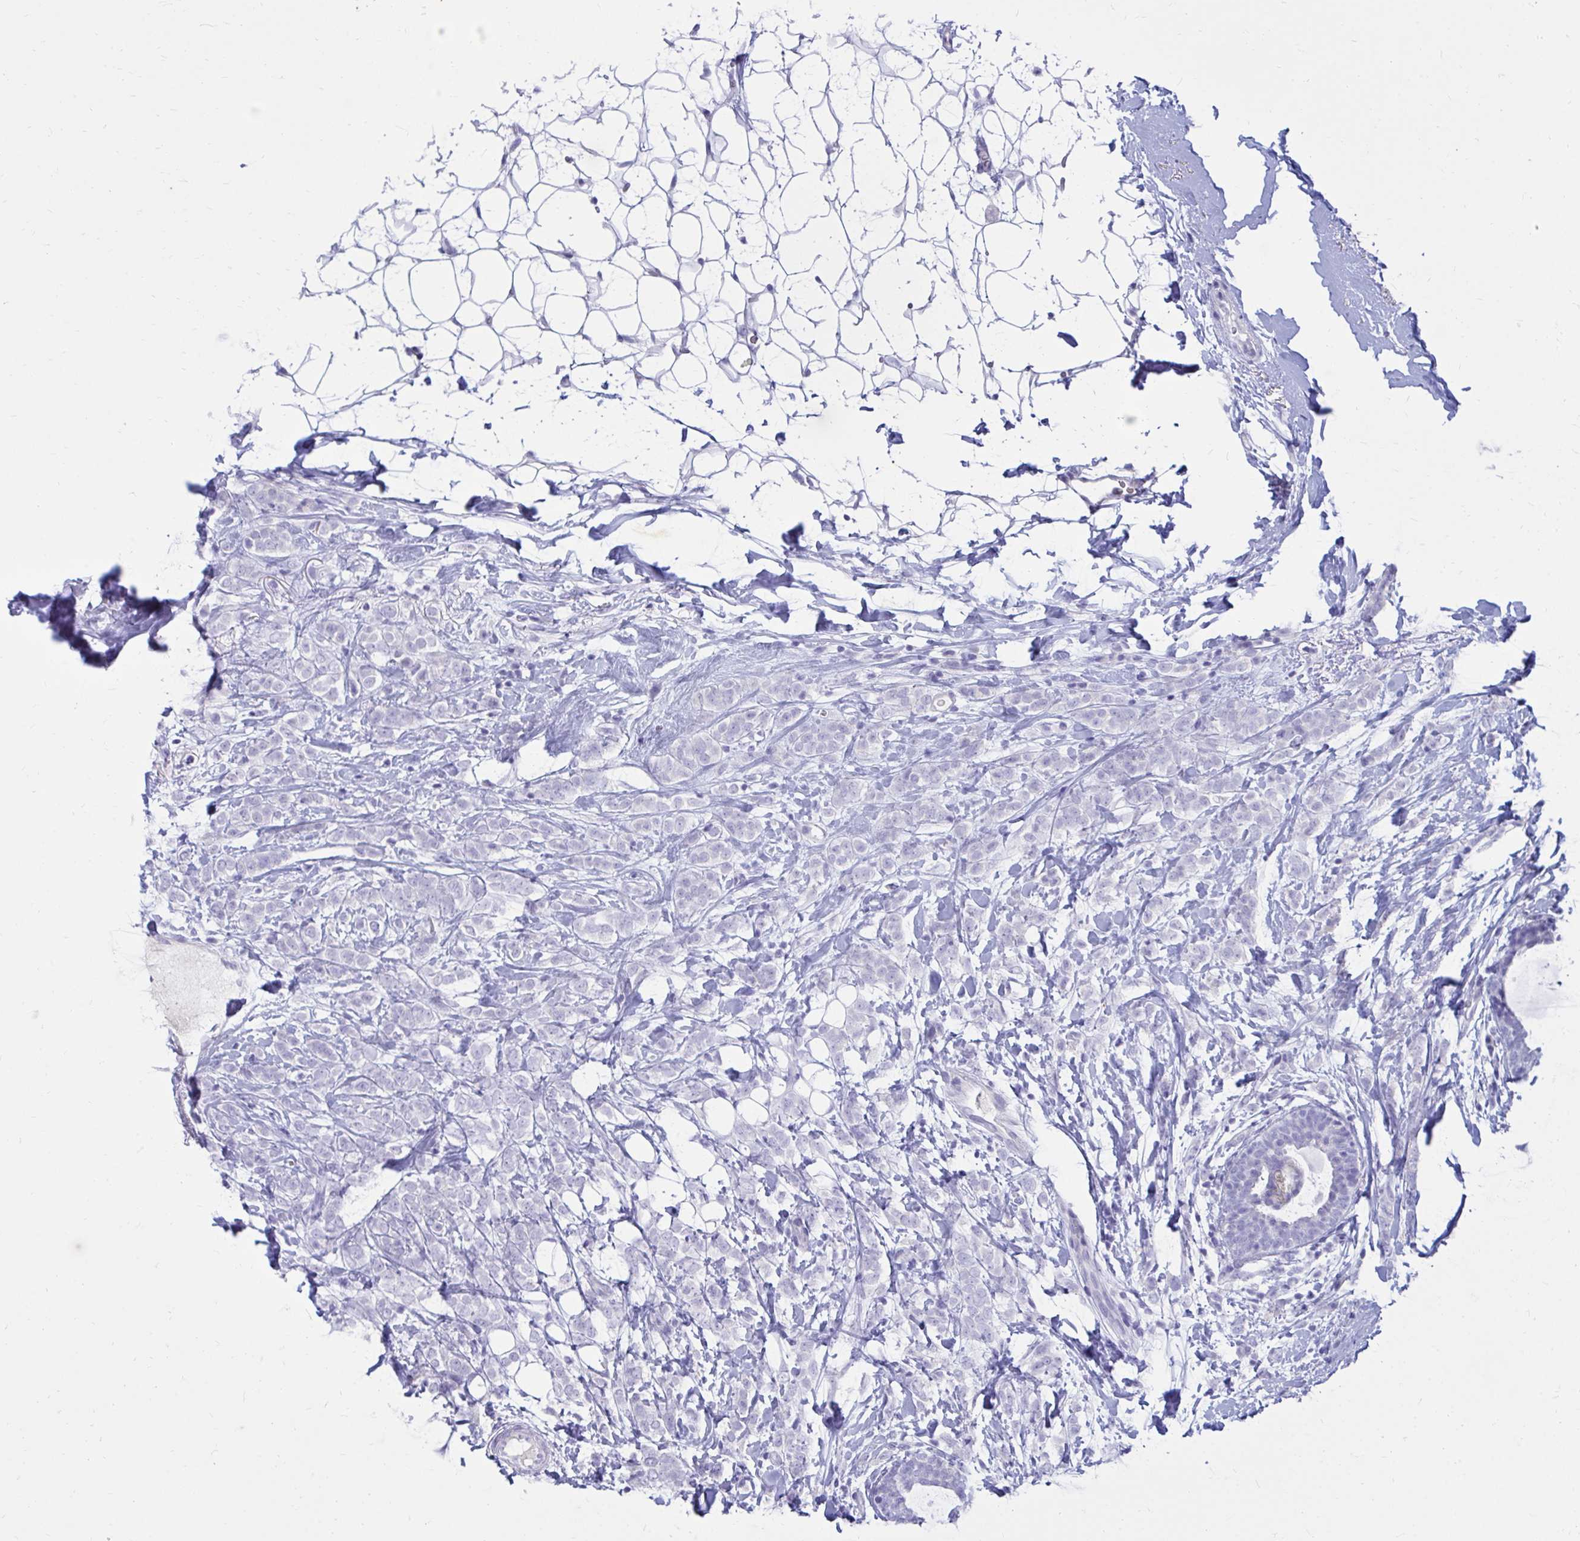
{"staining": {"intensity": "negative", "quantity": "none", "location": "none"}, "tissue": "breast cancer", "cell_type": "Tumor cells", "image_type": "cancer", "snomed": [{"axis": "morphology", "description": "Lobular carcinoma"}, {"axis": "topography", "description": "Breast"}], "caption": "This photomicrograph is of breast cancer (lobular carcinoma) stained with IHC to label a protein in brown with the nuclei are counter-stained blue. There is no expression in tumor cells.", "gene": "NANOGNB", "patient": {"sex": "female", "age": 49}}